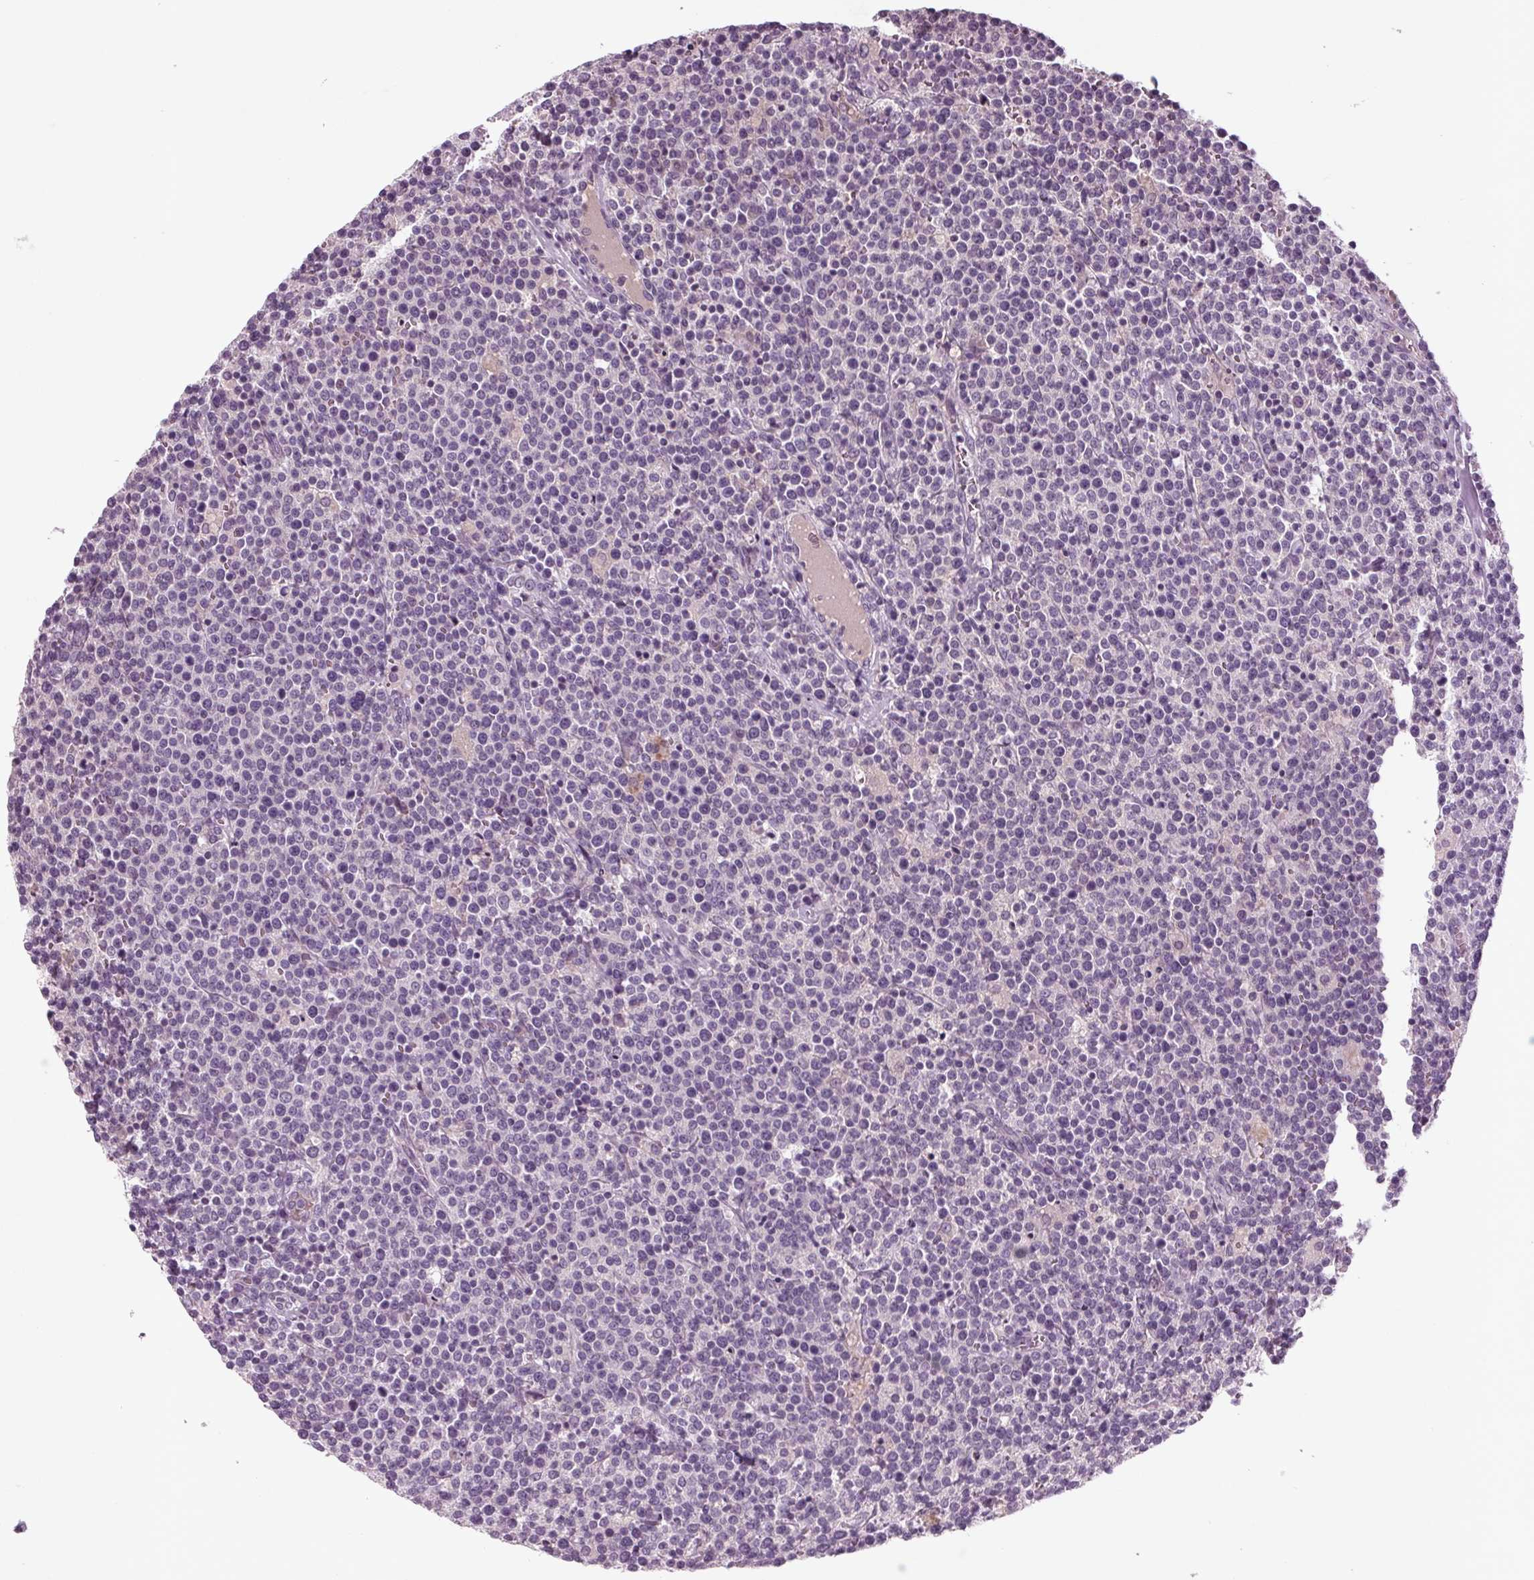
{"staining": {"intensity": "negative", "quantity": "none", "location": "none"}, "tissue": "lymphoma", "cell_type": "Tumor cells", "image_type": "cancer", "snomed": [{"axis": "morphology", "description": "Malignant lymphoma, non-Hodgkin's type, High grade"}, {"axis": "topography", "description": "Lymph node"}], "caption": "DAB (3,3'-diaminobenzidine) immunohistochemical staining of lymphoma displays no significant staining in tumor cells.", "gene": "BHLHE22", "patient": {"sex": "male", "age": 61}}